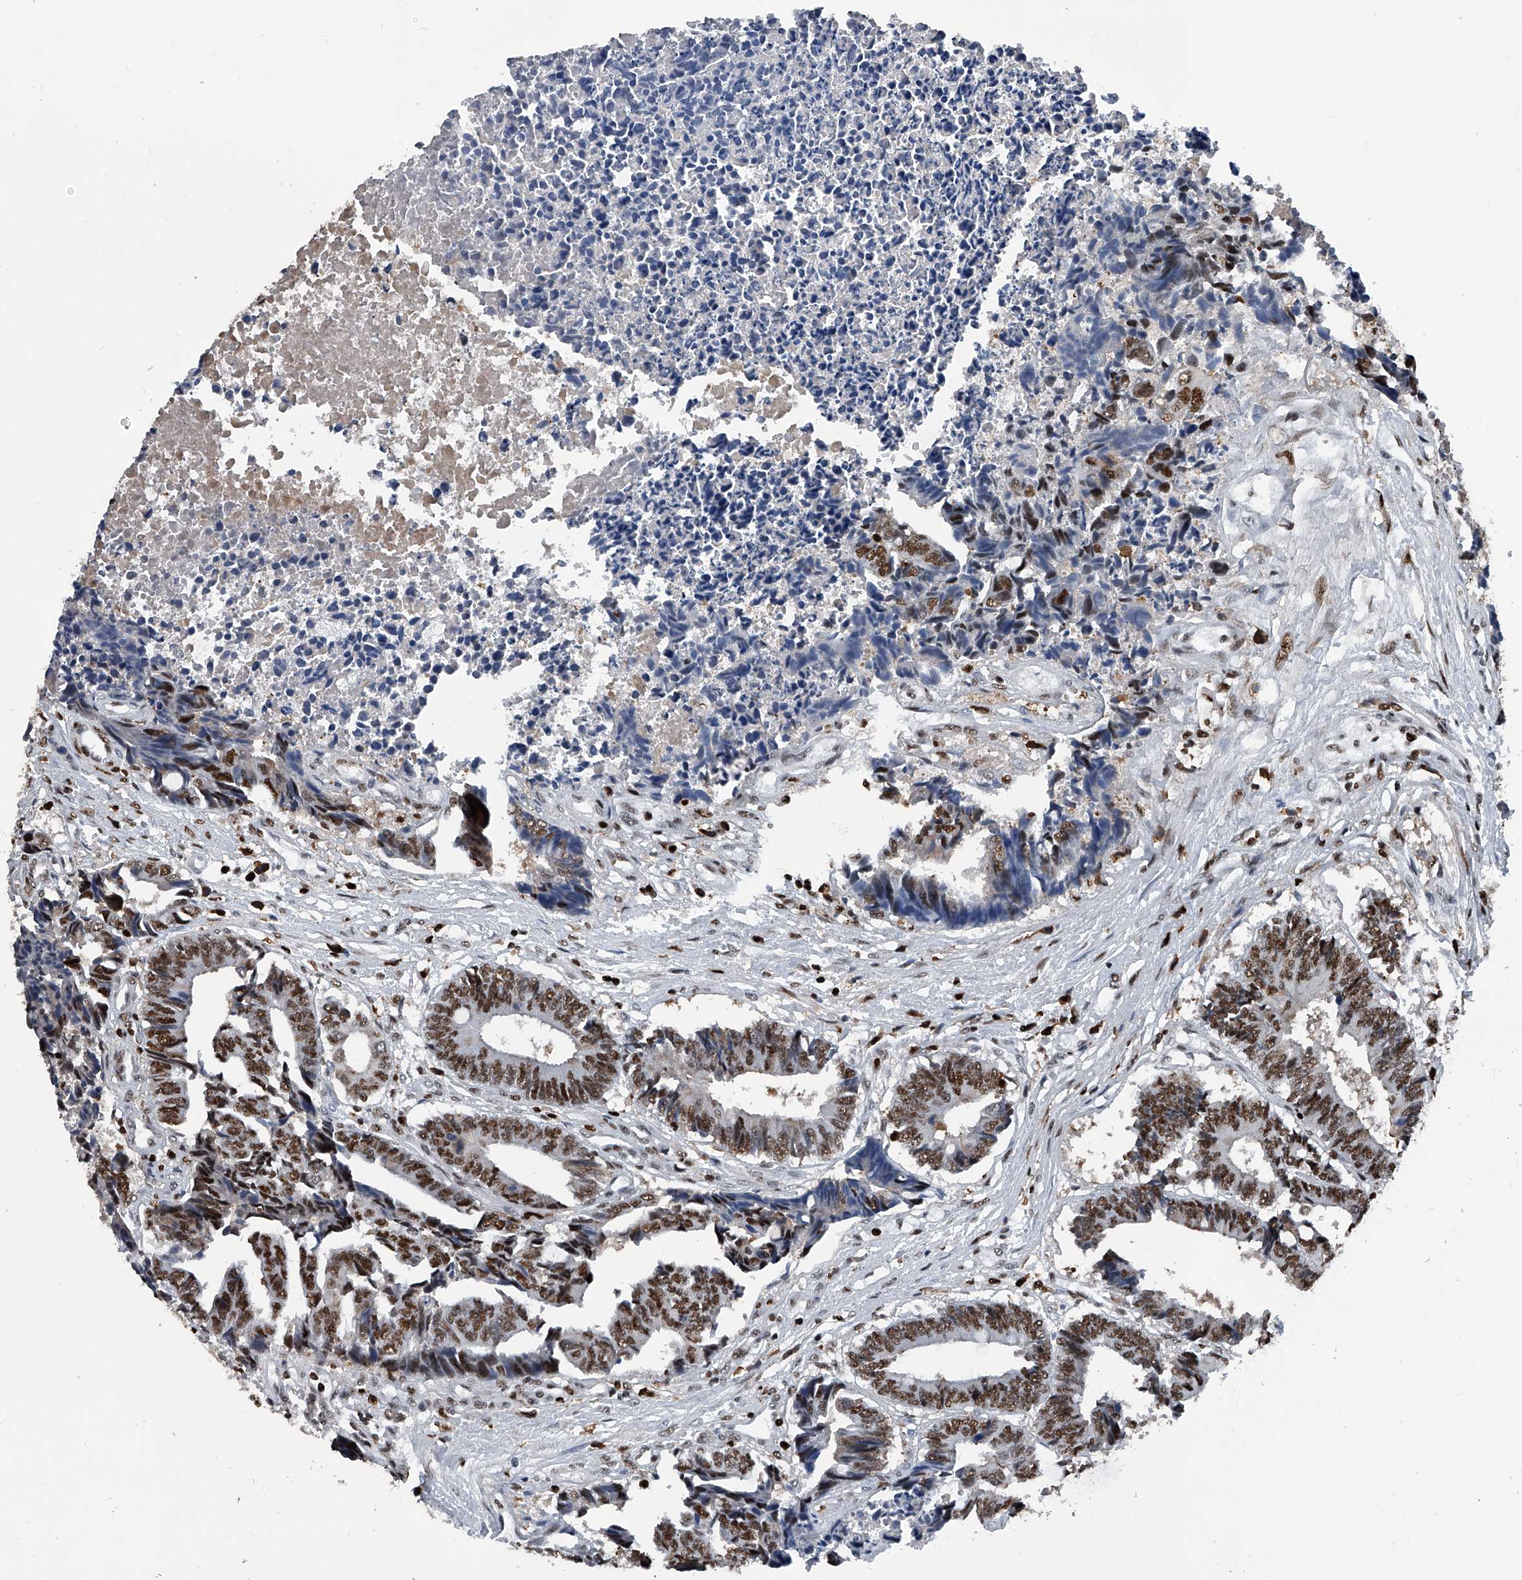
{"staining": {"intensity": "moderate", "quantity": ">75%", "location": "nuclear"}, "tissue": "colorectal cancer", "cell_type": "Tumor cells", "image_type": "cancer", "snomed": [{"axis": "morphology", "description": "Adenocarcinoma, NOS"}, {"axis": "topography", "description": "Rectum"}], "caption": "Colorectal cancer (adenocarcinoma) was stained to show a protein in brown. There is medium levels of moderate nuclear expression in approximately >75% of tumor cells.", "gene": "FKBP5", "patient": {"sex": "male", "age": 84}}